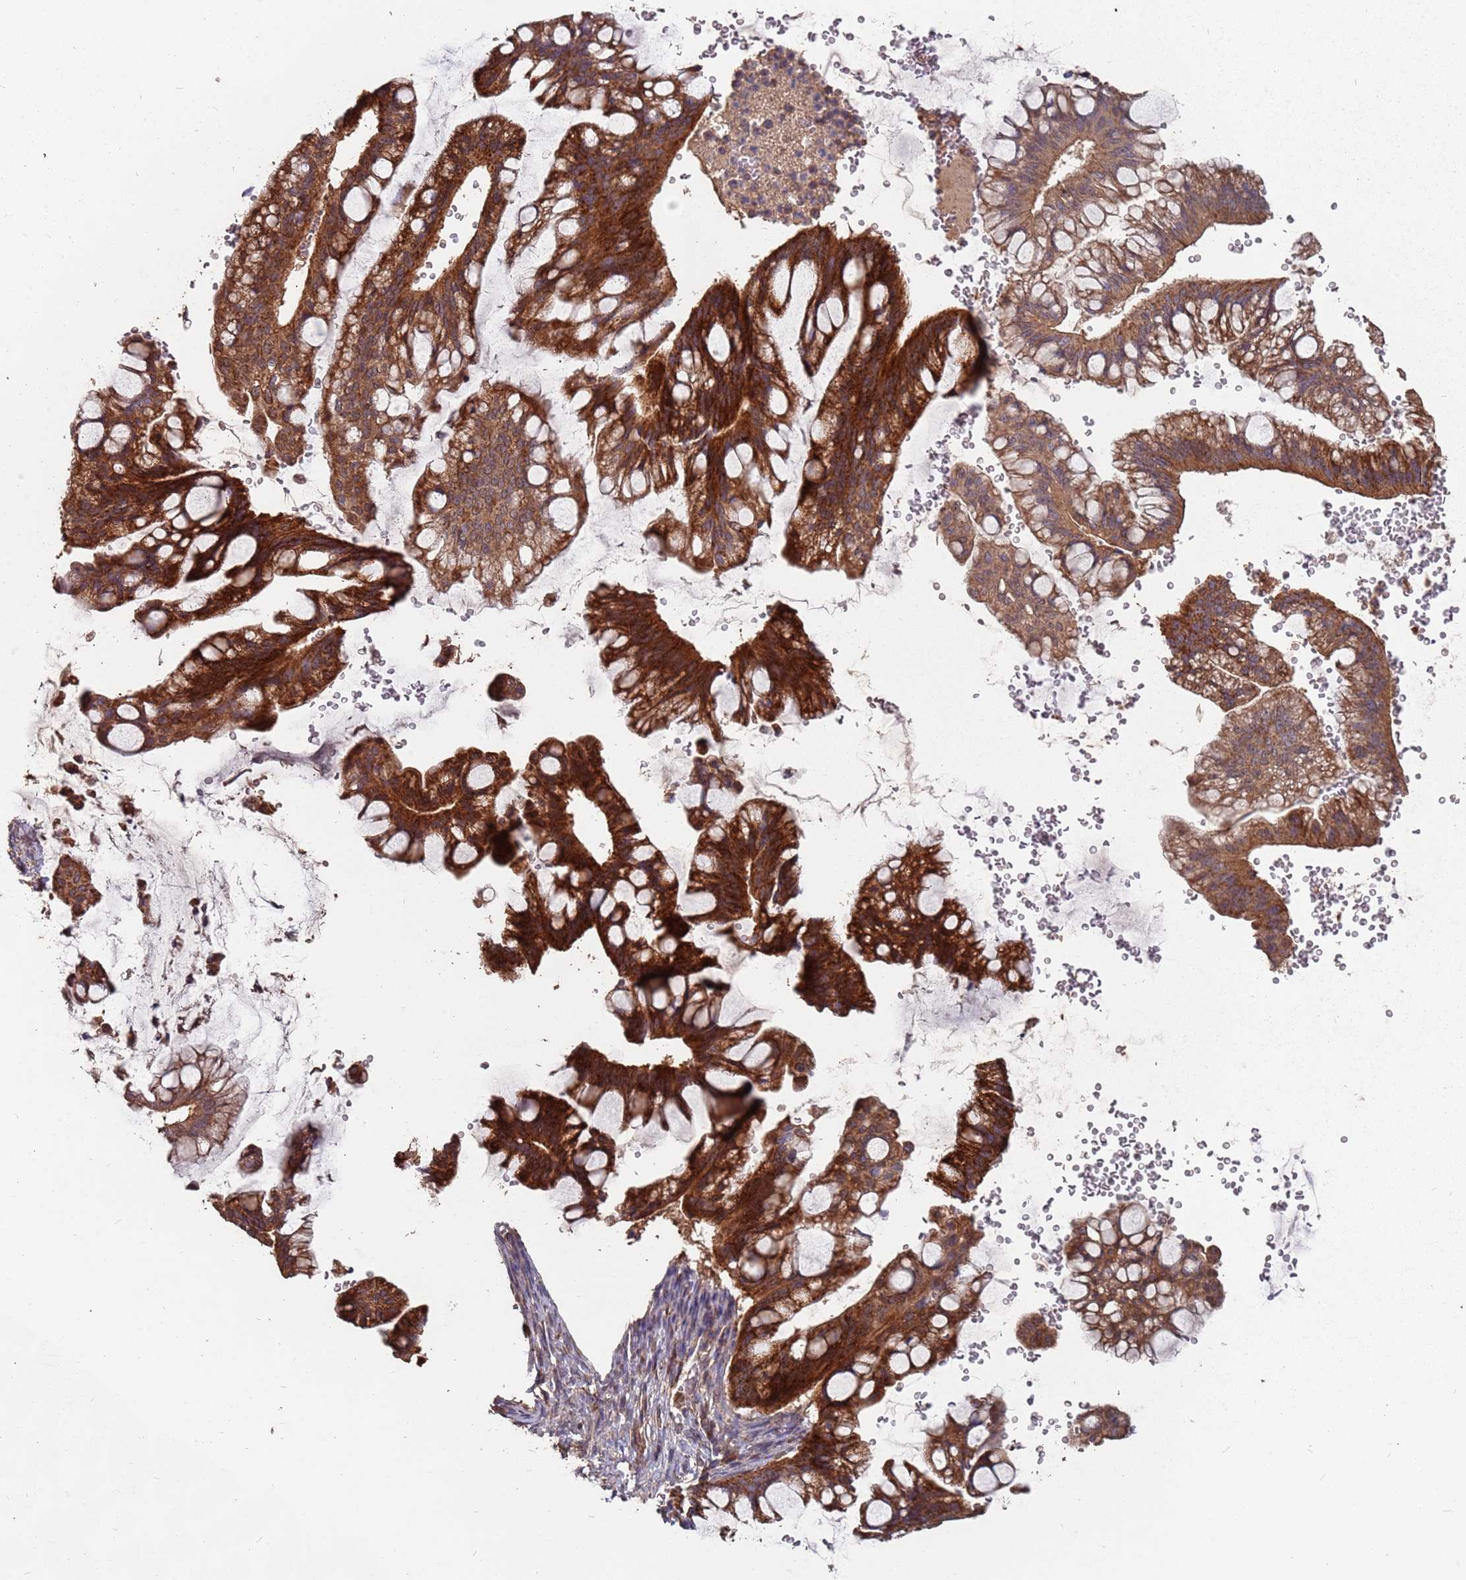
{"staining": {"intensity": "strong", "quantity": ">75%", "location": "cytoplasmic/membranous"}, "tissue": "ovarian cancer", "cell_type": "Tumor cells", "image_type": "cancer", "snomed": [{"axis": "morphology", "description": "Cystadenocarcinoma, mucinous, NOS"}, {"axis": "topography", "description": "Ovary"}], "caption": "Immunohistochemical staining of ovarian mucinous cystadenocarcinoma exhibits high levels of strong cytoplasmic/membranous positivity in about >75% of tumor cells. The staining is performed using DAB brown chromogen to label protein expression. The nuclei are counter-stained blue using hematoxylin.", "gene": "PRORP", "patient": {"sex": "female", "age": 73}}